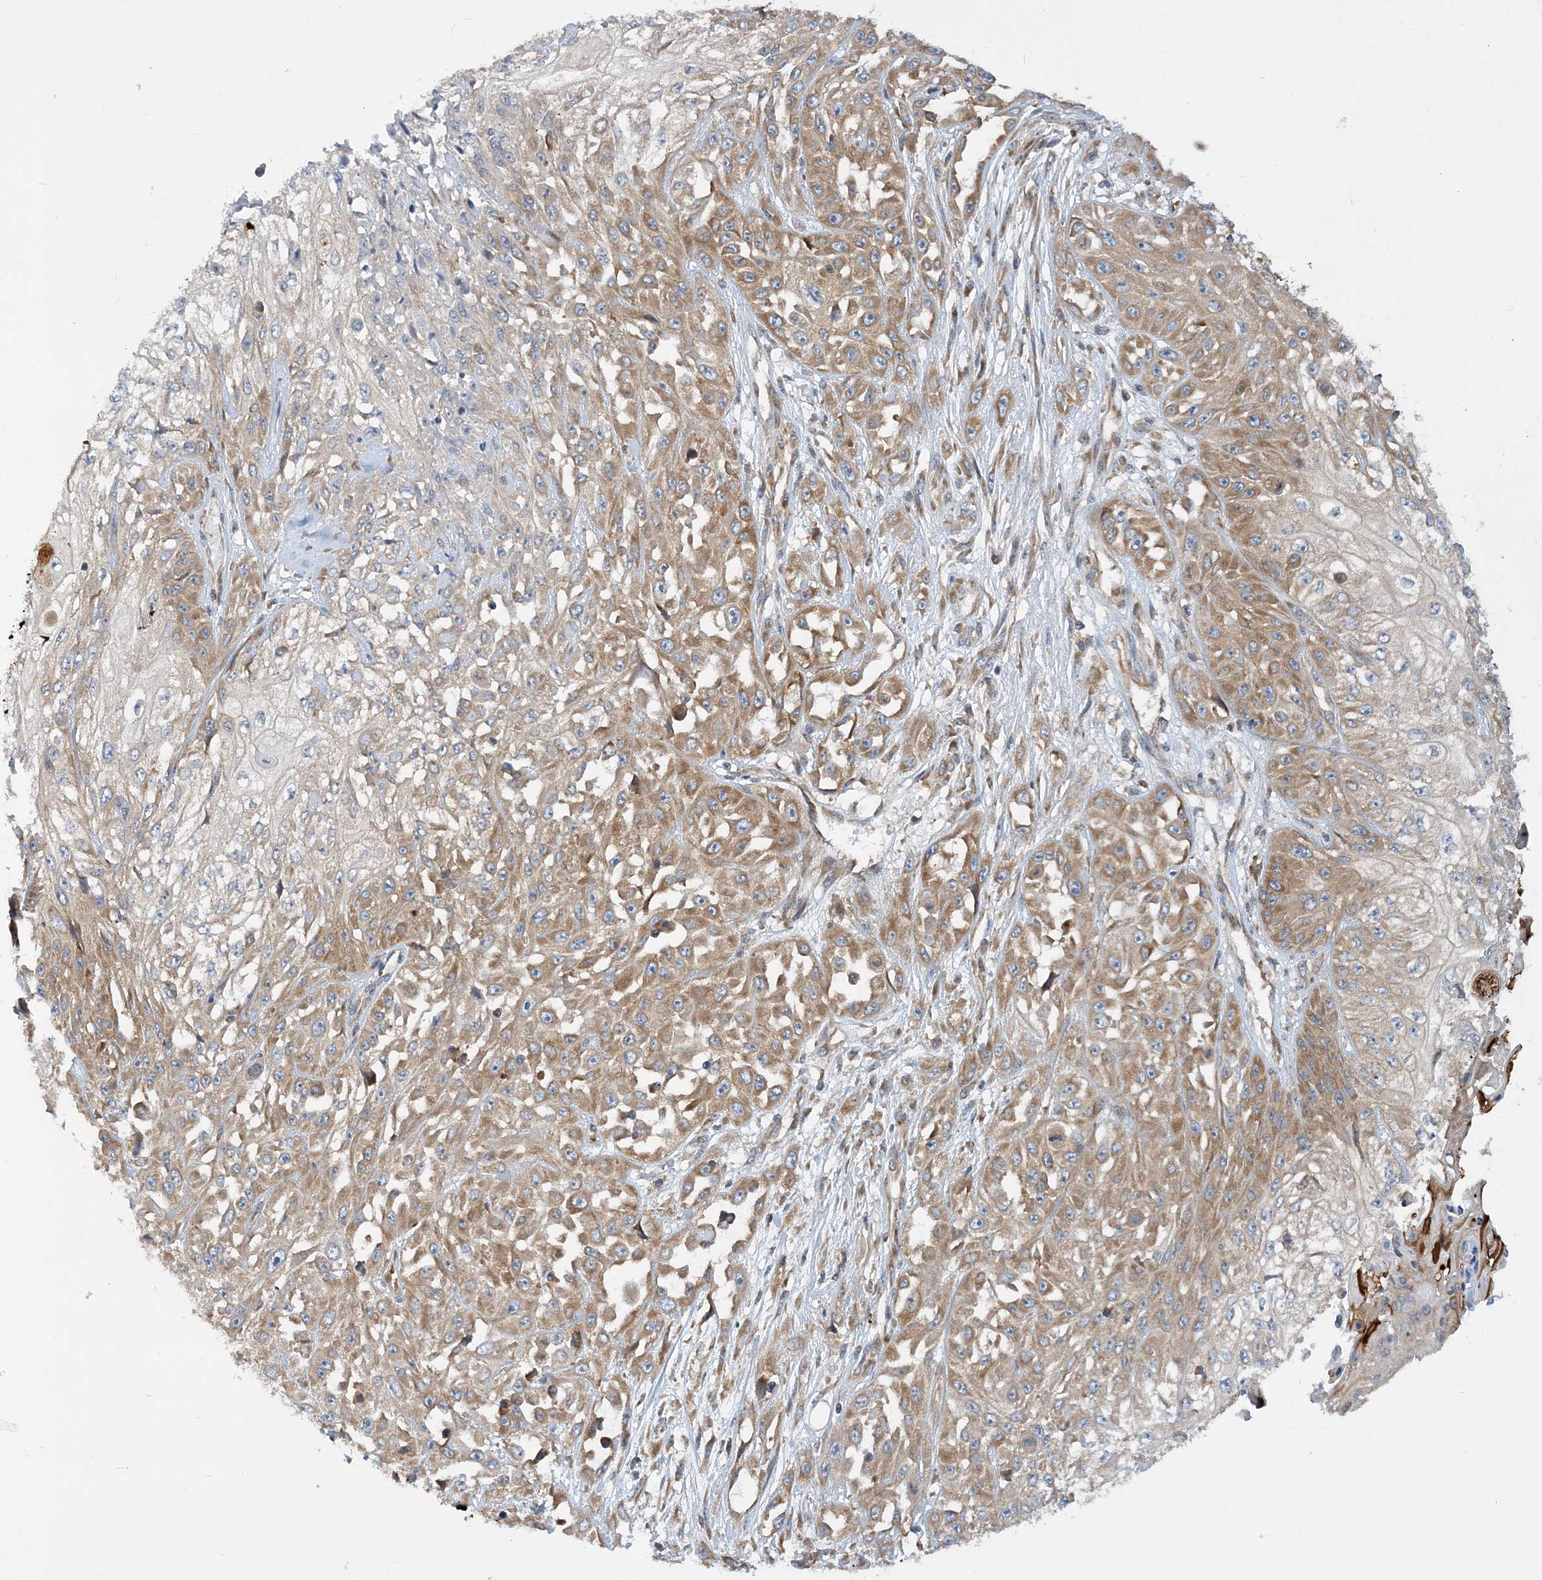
{"staining": {"intensity": "moderate", "quantity": ">75%", "location": "cytoplasmic/membranous"}, "tissue": "skin cancer", "cell_type": "Tumor cells", "image_type": "cancer", "snomed": [{"axis": "morphology", "description": "Squamous cell carcinoma, NOS"}, {"axis": "morphology", "description": "Squamous cell carcinoma, metastatic, NOS"}, {"axis": "topography", "description": "Skin"}, {"axis": "topography", "description": "Lymph node"}], "caption": "Skin cancer stained with IHC displays moderate cytoplasmic/membranous expression in about >75% of tumor cells.", "gene": "LARP4B", "patient": {"sex": "male", "age": 75}}